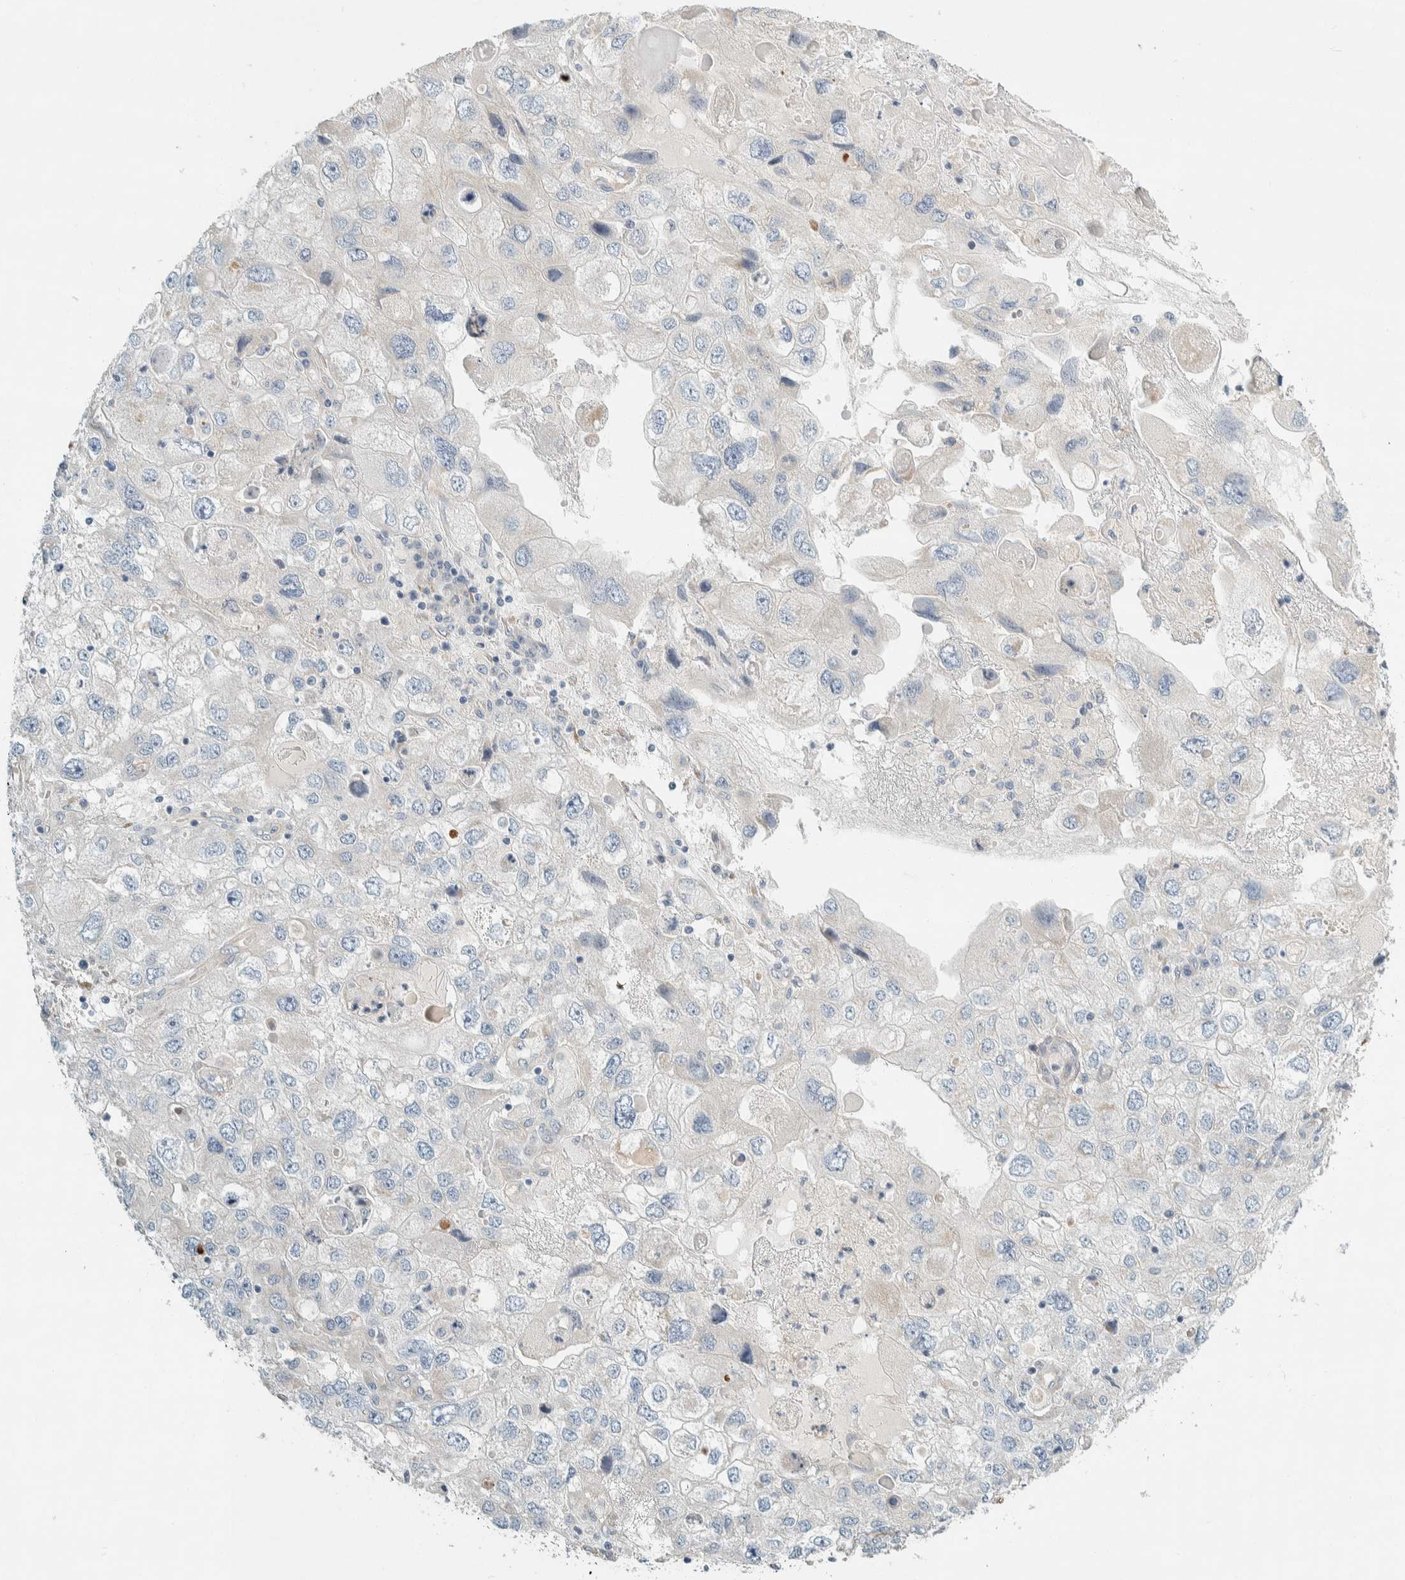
{"staining": {"intensity": "negative", "quantity": "none", "location": "none"}, "tissue": "endometrial cancer", "cell_type": "Tumor cells", "image_type": "cancer", "snomed": [{"axis": "morphology", "description": "Adenocarcinoma, NOS"}, {"axis": "topography", "description": "Endometrium"}], "caption": "Immunohistochemical staining of endometrial cancer (adenocarcinoma) reveals no significant staining in tumor cells.", "gene": "CDR2", "patient": {"sex": "female", "age": 49}}